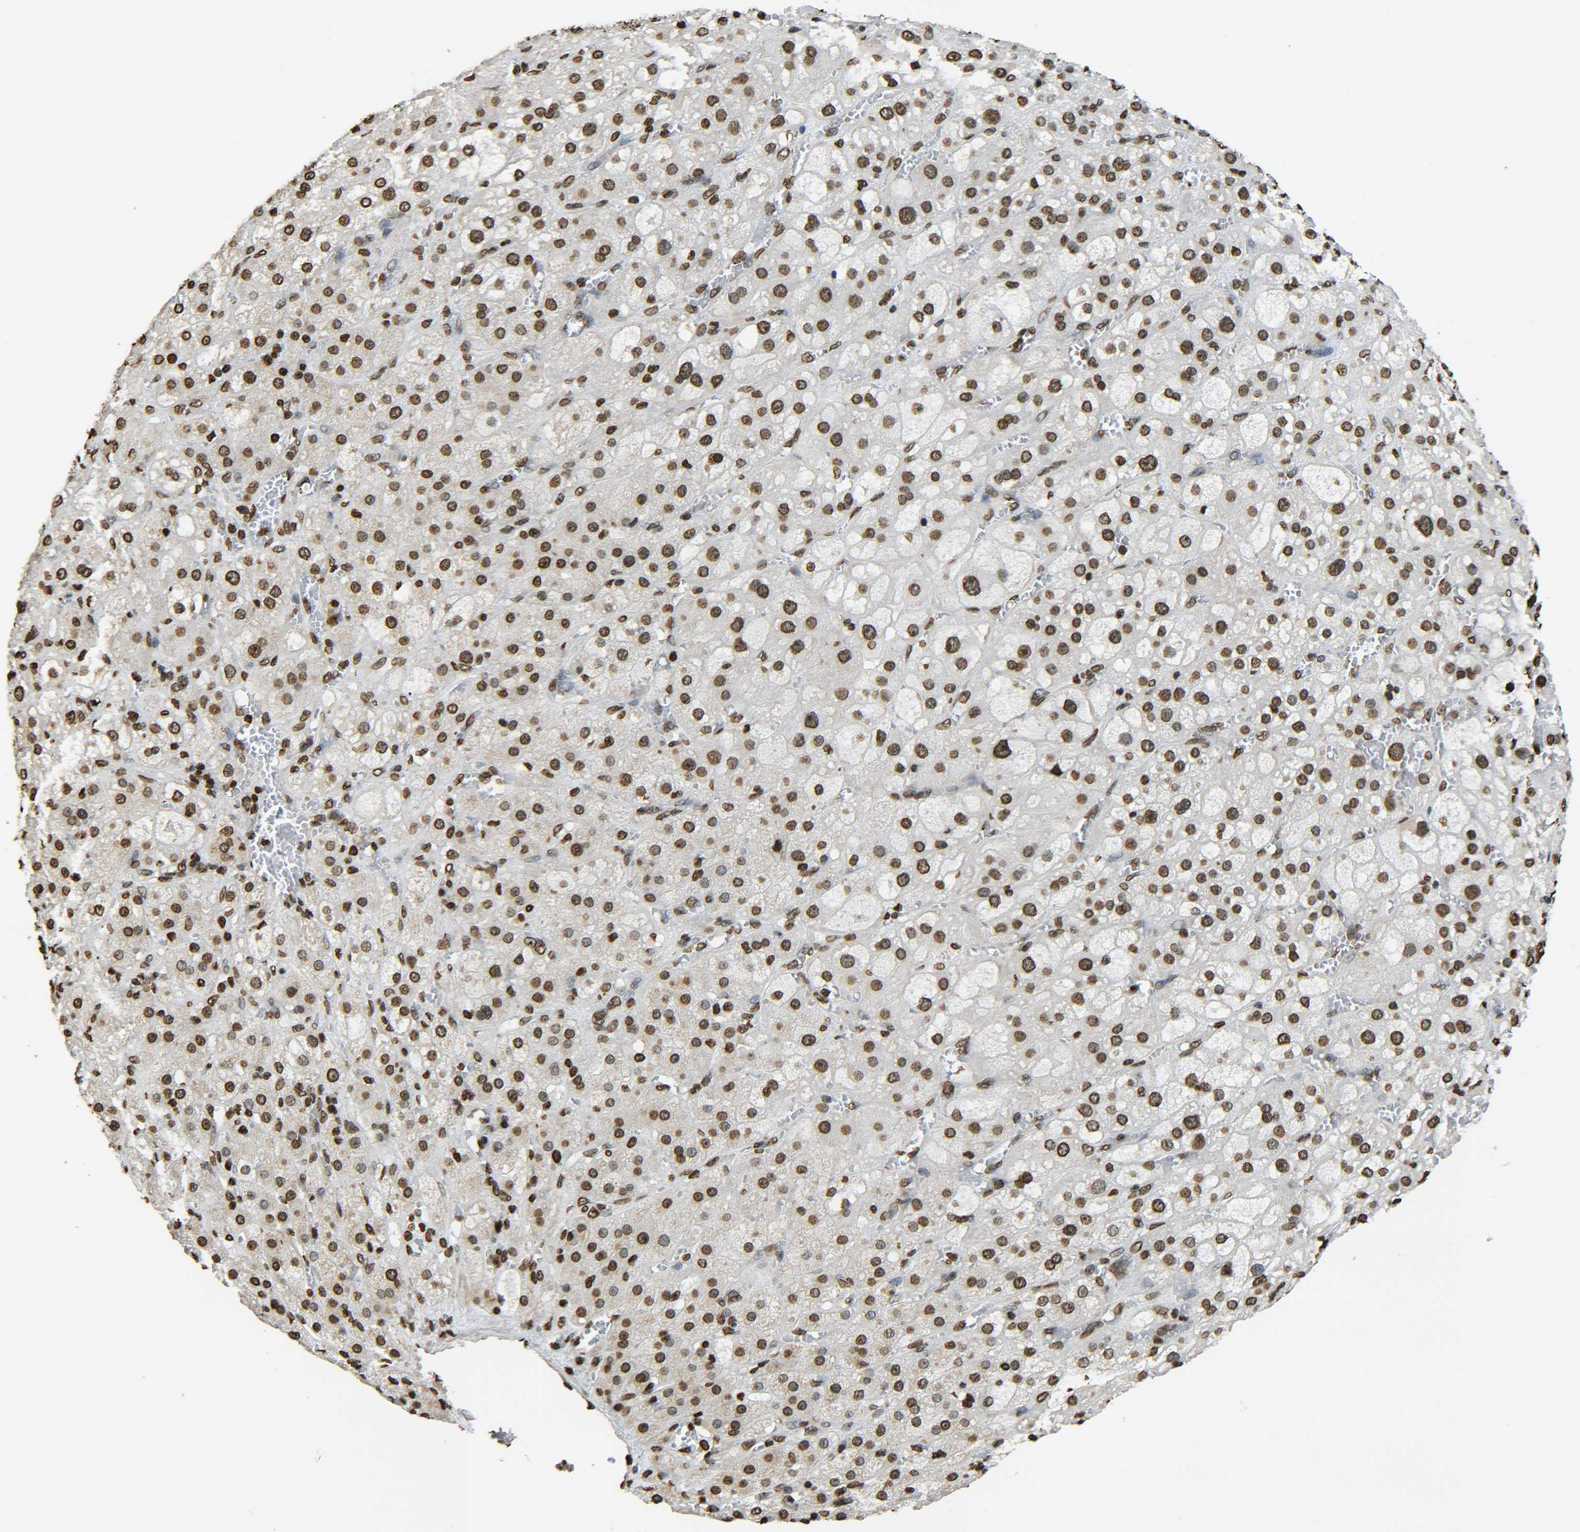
{"staining": {"intensity": "moderate", "quantity": ">75%", "location": "nuclear"}, "tissue": "adrenal gland", "cell_type": "Glandular cells", "image_type": "normal", "snomed": [{"axis": "morphology", "description": "Normal tissue, NOS"}, {"axis": "topography", "description": "Adrenal gland"}], "caption": "This photomicrograph shows immunohistochemistry (IHC) staining of unremarkable adrenal gland, with medium moderate nuclear staining in approximately >75% of glandular cells.", "gene": "H4C16", "patient": {"sex": "female", "age": 47}}